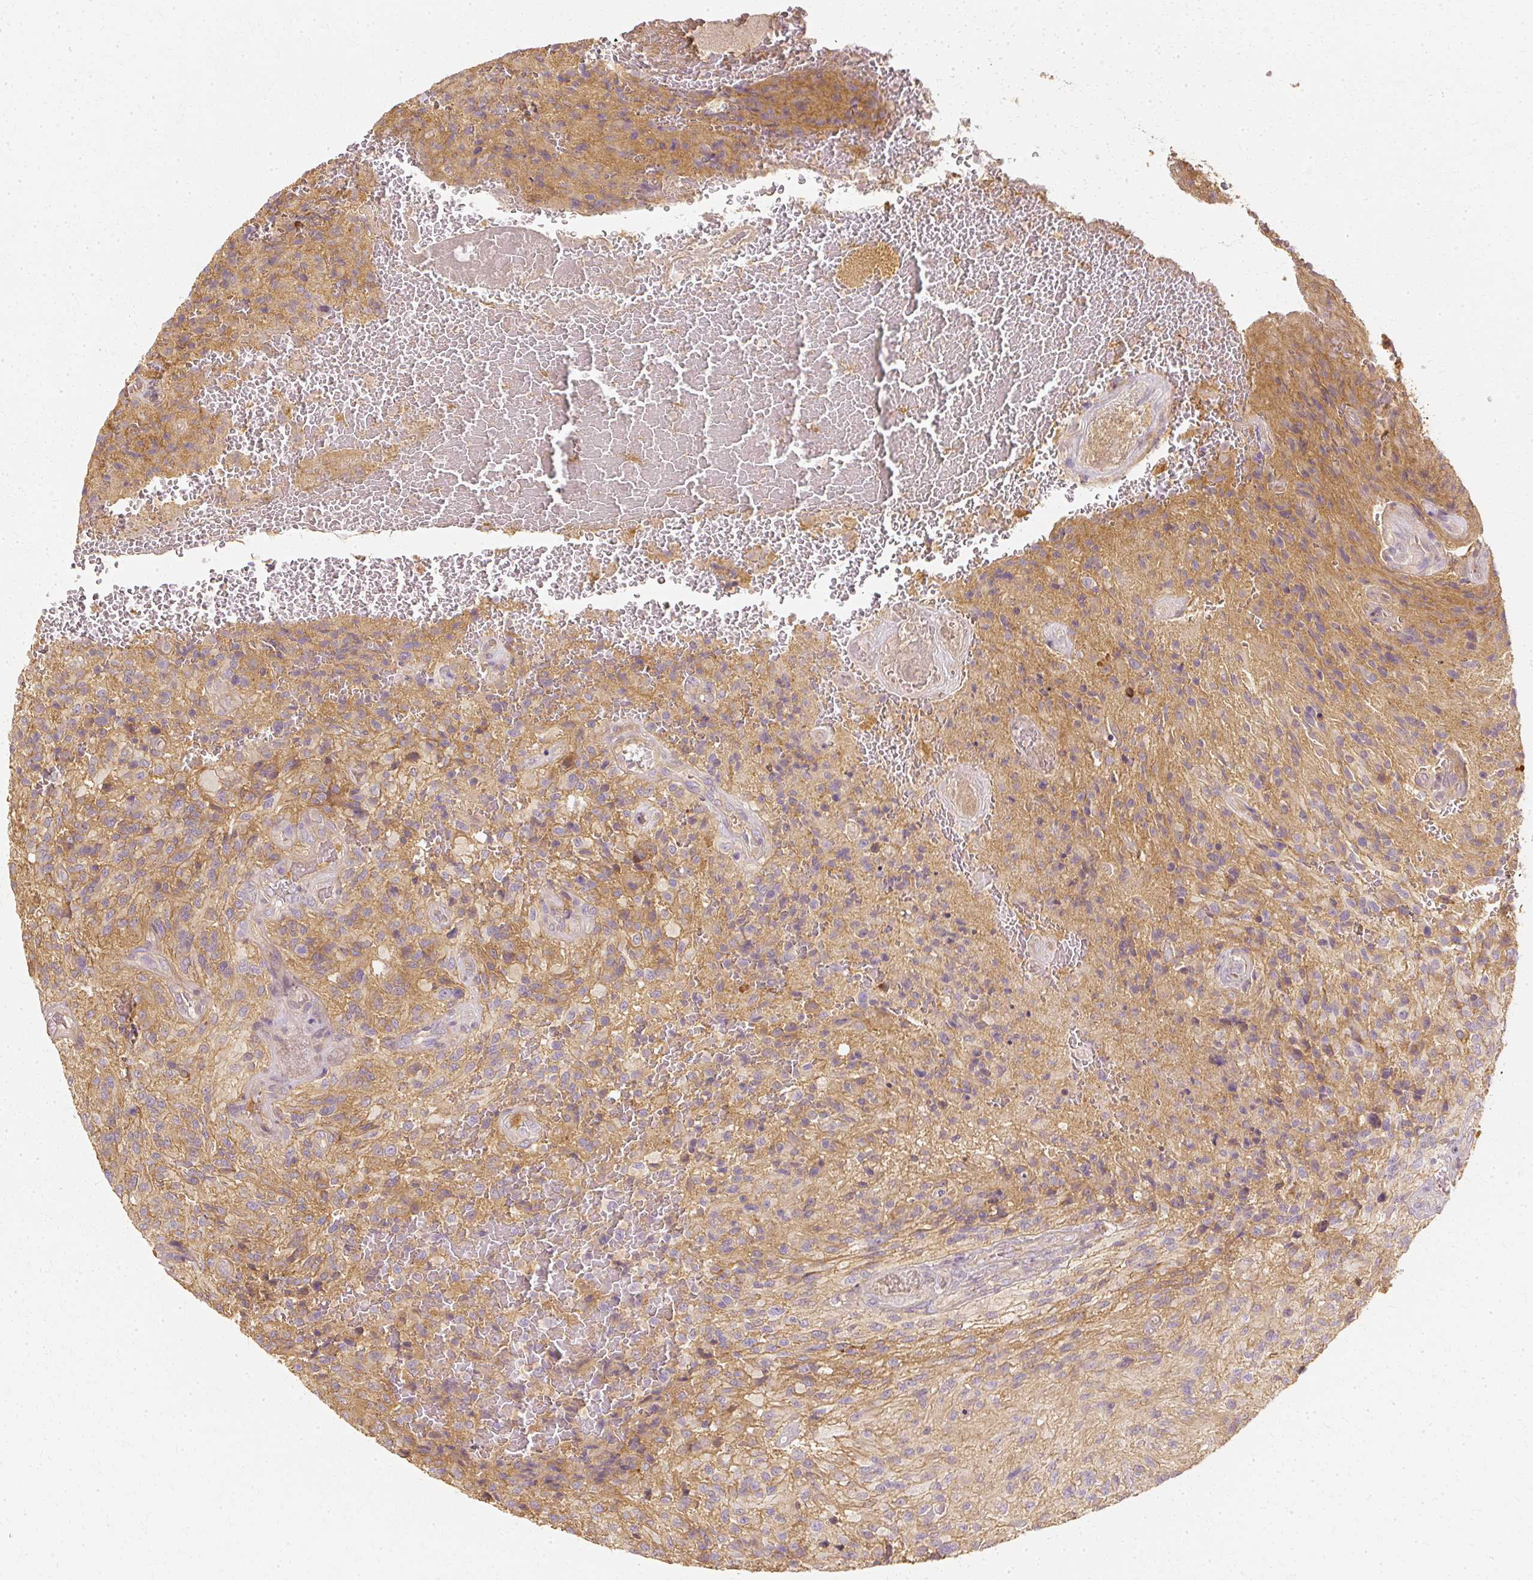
{"staining": {"intensity": "negative", "quantity": "none", "location": "none"}, "tissue": "glioma", "cell_type": "Tumor cells", "image_type": "cancer", "snomed": [{"axis": "morphology", "description": "Normal tissue, NOS"}, {"axis": "morphology", "description": "Glioma, malignant, High grade"}, {"axis": "topography", "description": "Cerebral cortex"}], "caption": "A micrograph of glioma stained for a protein shows no brown staining in tumor cells.", "gene": "GNAQ", "patient": {"sex": "male", "age": 56}}